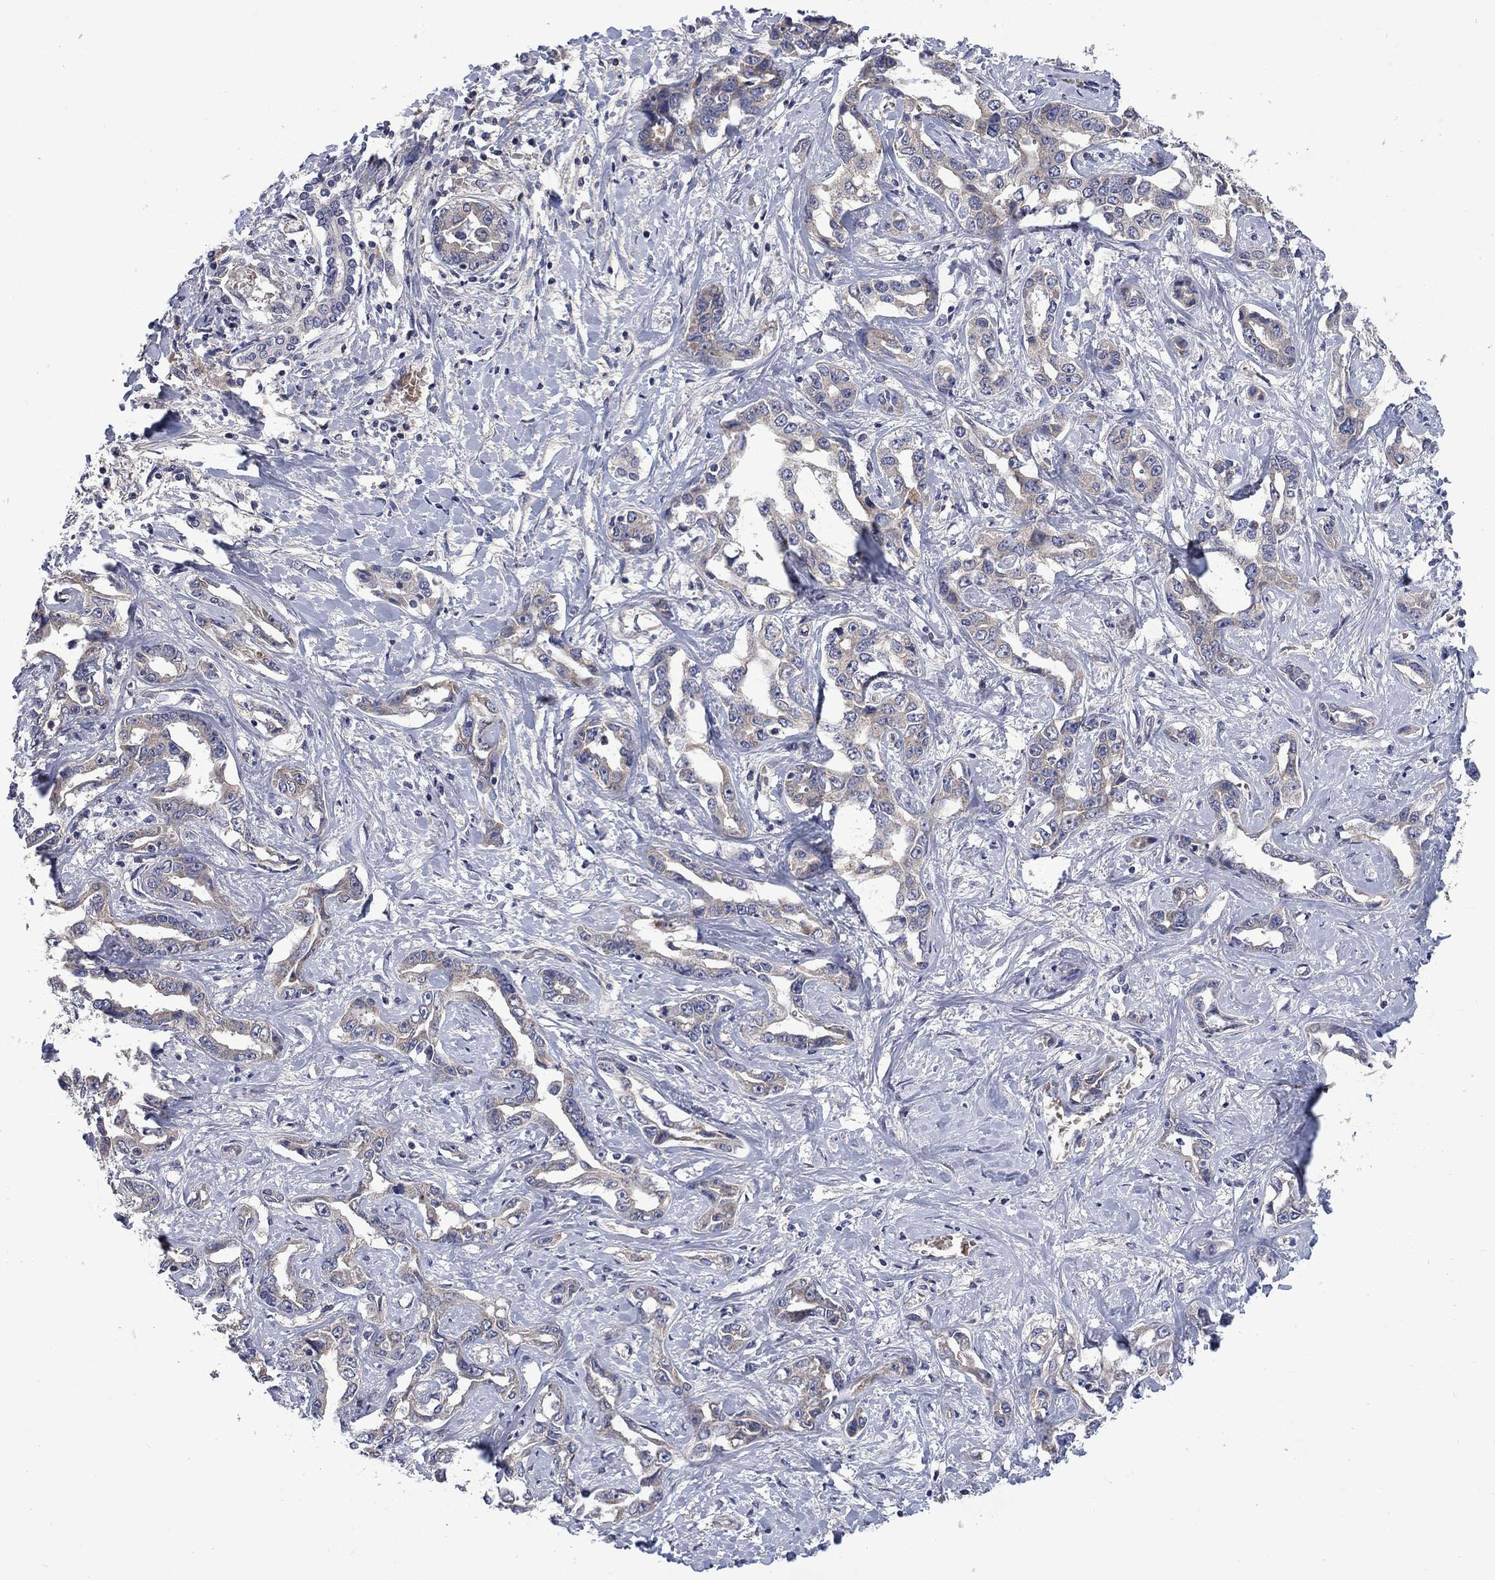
{"staining": {"intensity": "weak", "quantity": "25%-75%", "location": "cytoplasmic/membranous"}, "tissue": "liver cancer", "cell_type": "Tumor cells", "image_type": "cancer", "snomed": [{"axis": "morphology", "description": "Cholangiocarcinoma"}, {"axis": "topography", "description": "Liver"}], "caption": "The image reveals immunohistochemical staining of liver cancer (cholangiocarcinoma). There is weak cytoplasmic/membranous positivity is present in about 25%-75% of tumor cells. (DAB IHC with brightfield microscopy, high magnification).", "gene": "HSPA12A", "patient": {"sex": "male", "age": 59}}